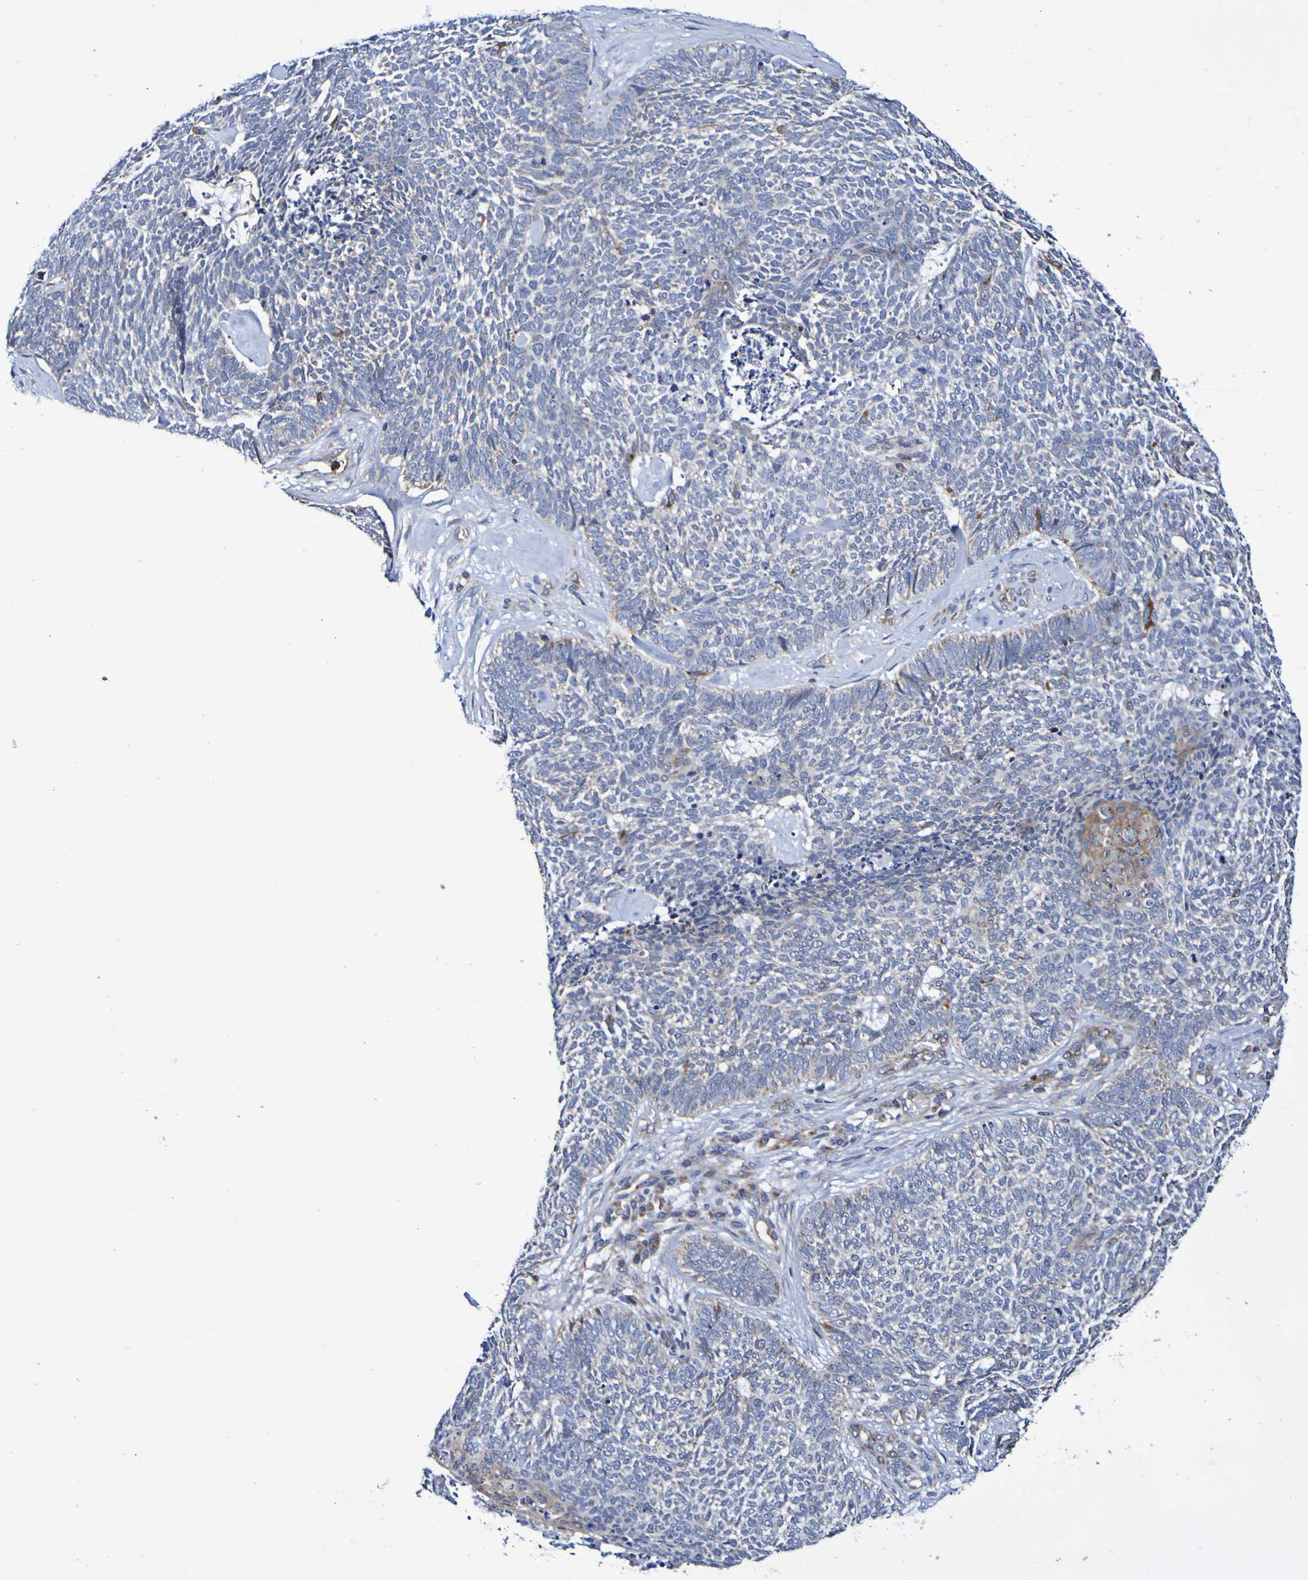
{"staining": {"intensity": "weak", "quantity": "25%-75%", "location": "cytoplasmic/membranous"}, "tissue": "skin cancer", "cell_type": "Tumor cells", "image_type": "cancer", "snomed": [{"axis": "morphology", "description": "Basal cell carcinoma"}, {"axis": "topography", "description": "Skin"}], "caption": "Skin basal cell carcinoma stained with DAB immunohistochemistry (IHC) displays low levels of weak cytoplasmic/membranous expression in approximately 25%-75% of tumor cells.", "gene": "GJB1", "patient": {"sex": "female", "age": 84}}